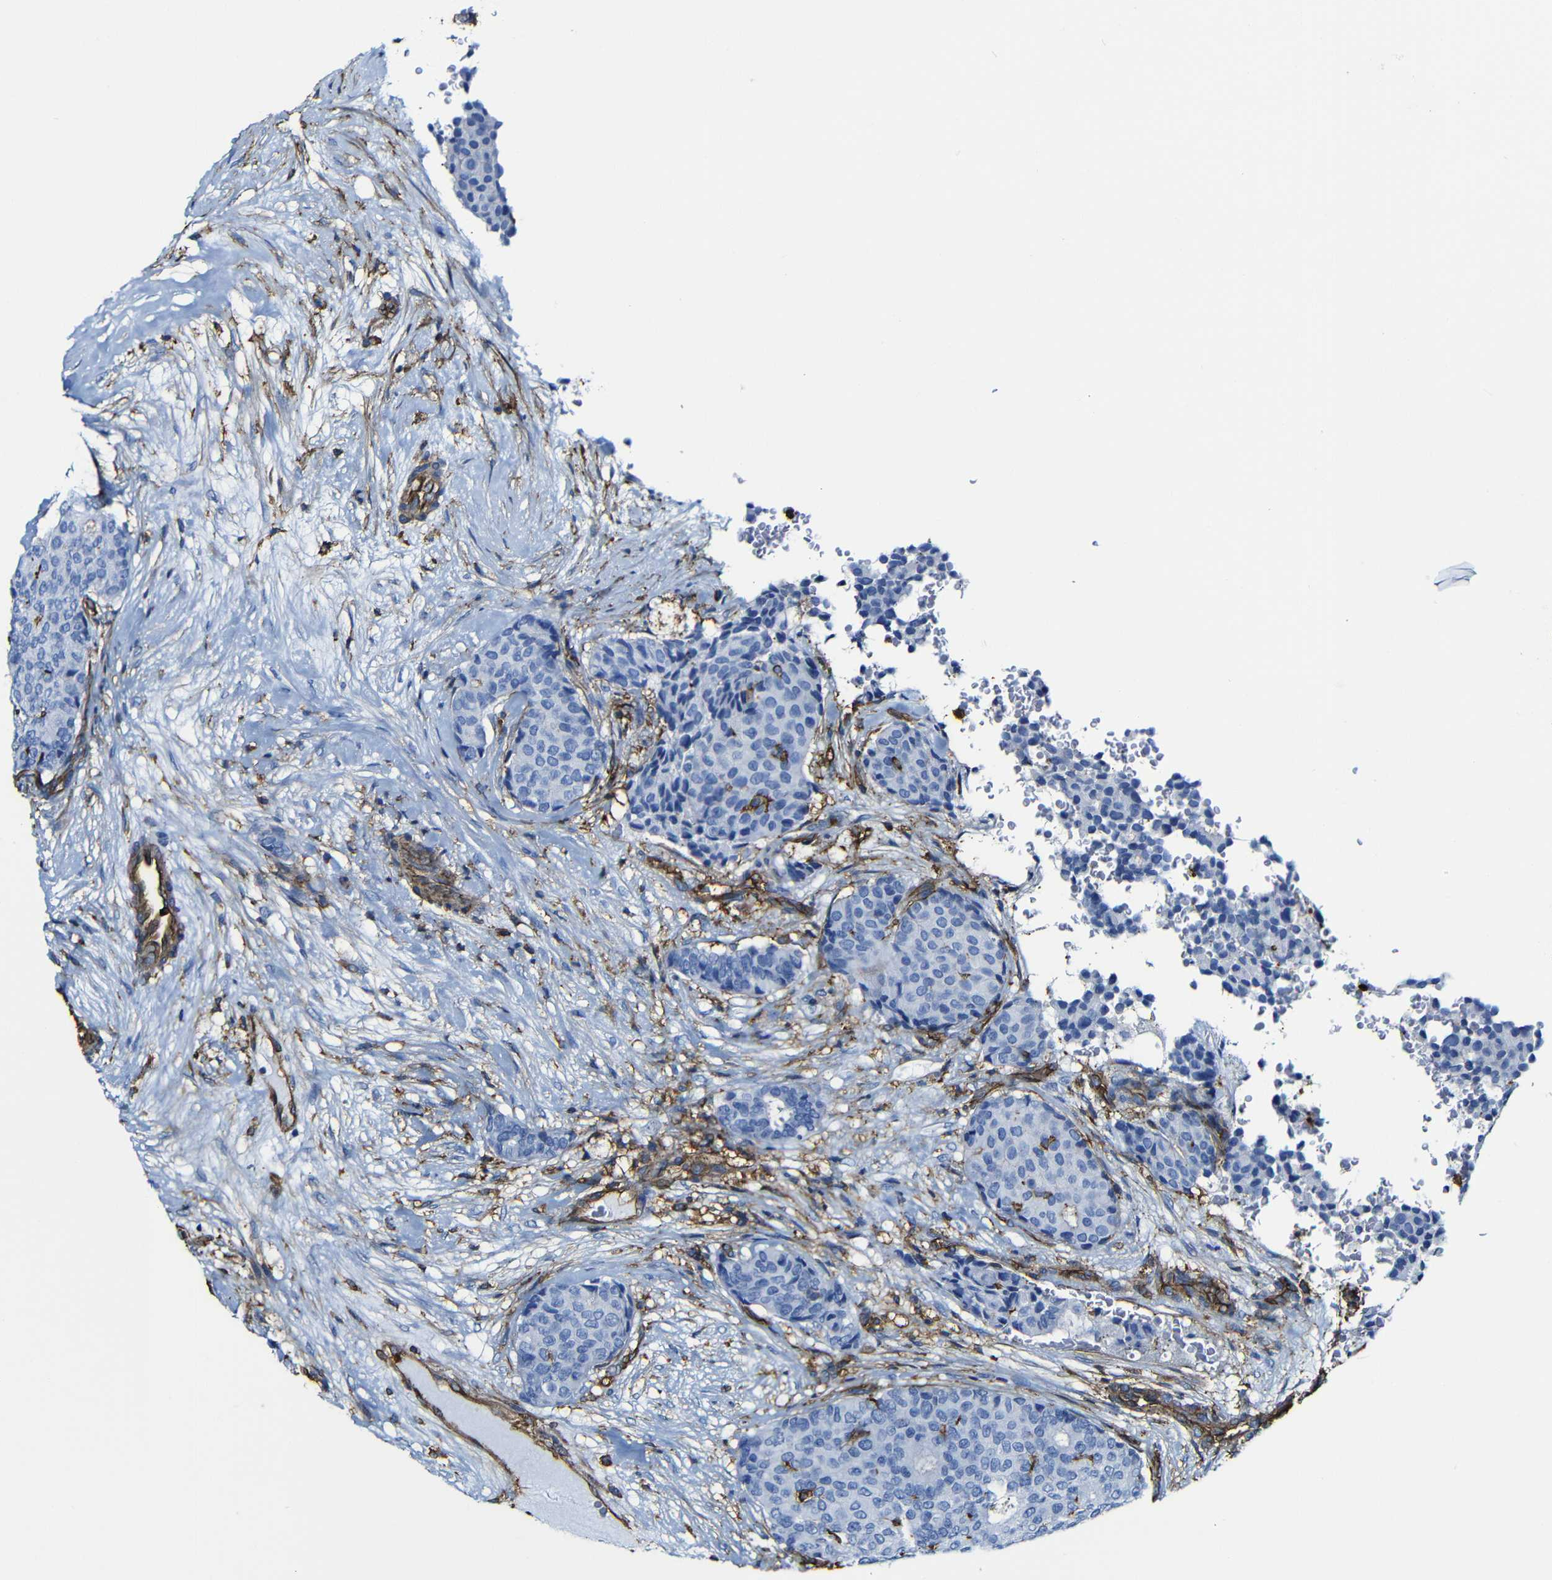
{"staining": {"intensity": "negative", "quantity": "none", "location": "none"}, "tissue": "breast cancer", "cell_type": "Tumor cells", "image_type": "cancer", "snomed": [{"axis": "morphology", "description": "Duct carcinoma"}, {"axis": "topography", "description": "Breast"}], "caption": "Immunohistochemistry of infiltrating ductal carcinoma (breast) displays no expression in tumor cells.", "gene": "MSN", "patient": {"sex": "female", "age": 75}}